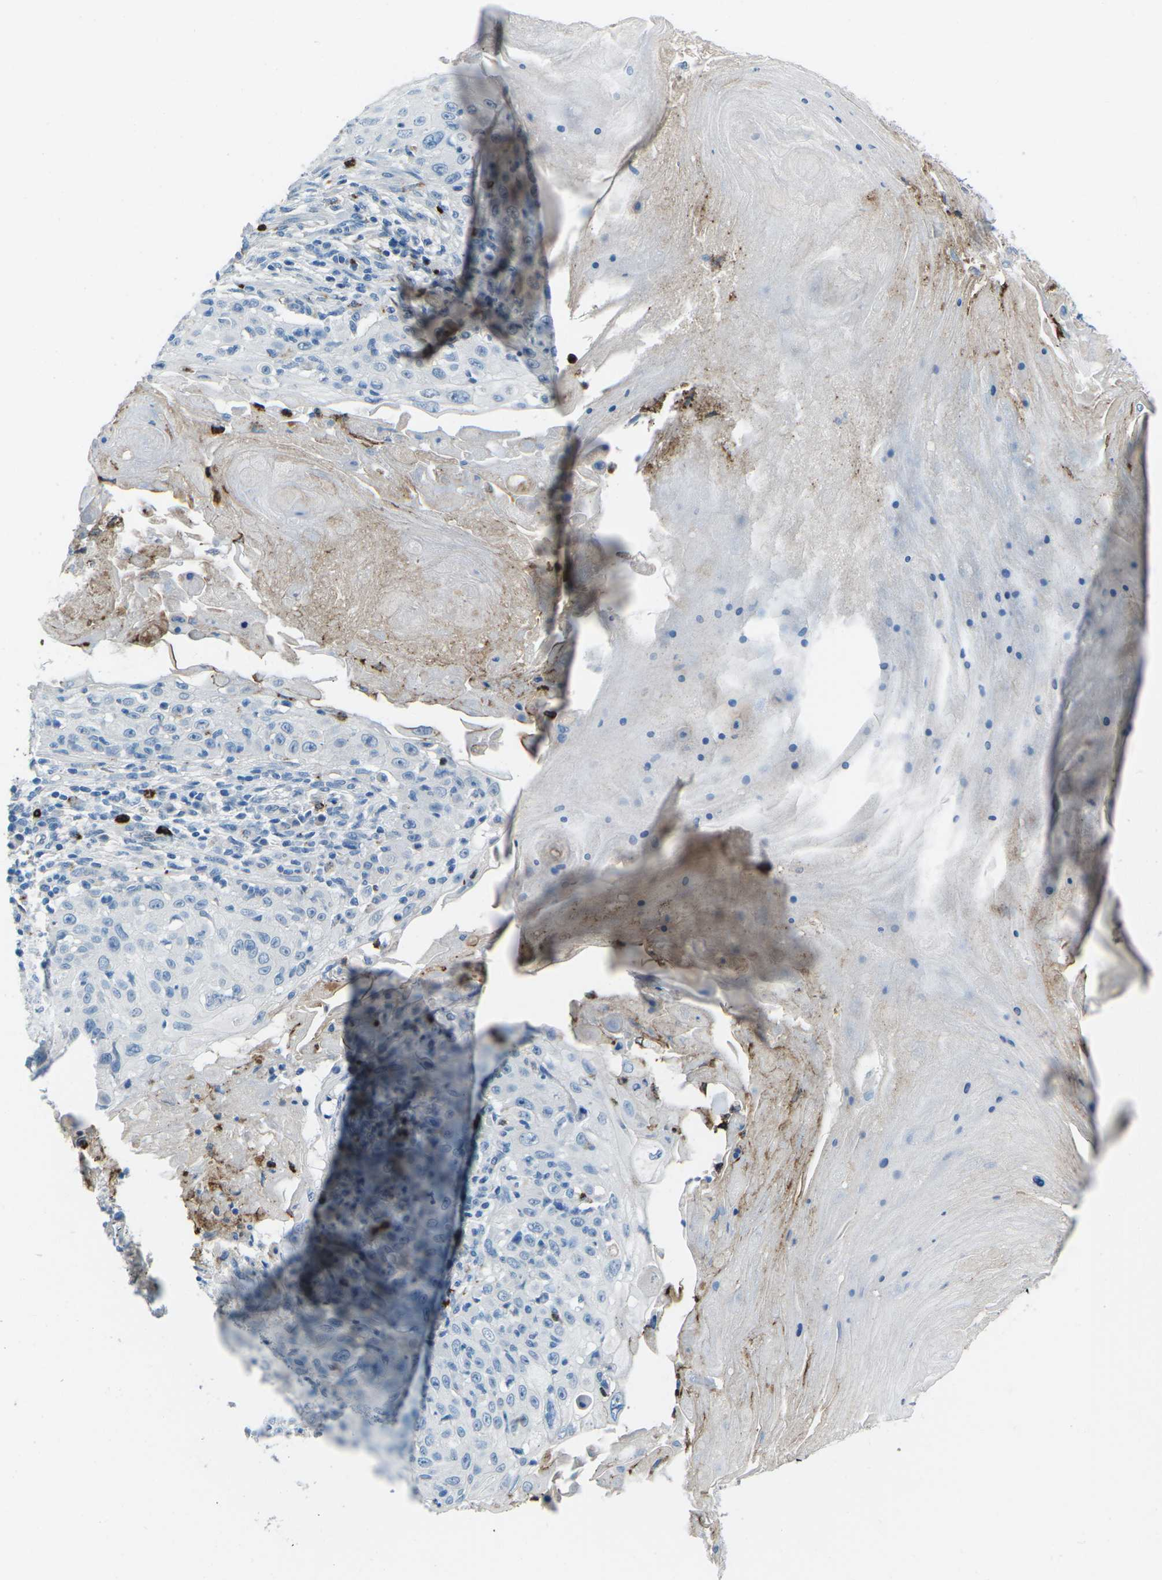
{"staining": {"intensity": "negative", "quantity": "none", "location": "none"}, "tissue": "skin cancer", "cell_type": "Tumor cells", "image_type": "cancer", "snomed": [{"axis": "morphology", "description": "Squamous cell carcinoma, NOS"}, {"axis": "topography", "description": "Skin"}], "caption": "DAB immunohistochemical staining of human skin cancer (squamous cell carcinoma) reveals no significant expression in tumor cells.", "gene": "FCN1", "patient": {"sex": "male", "age": 86}}